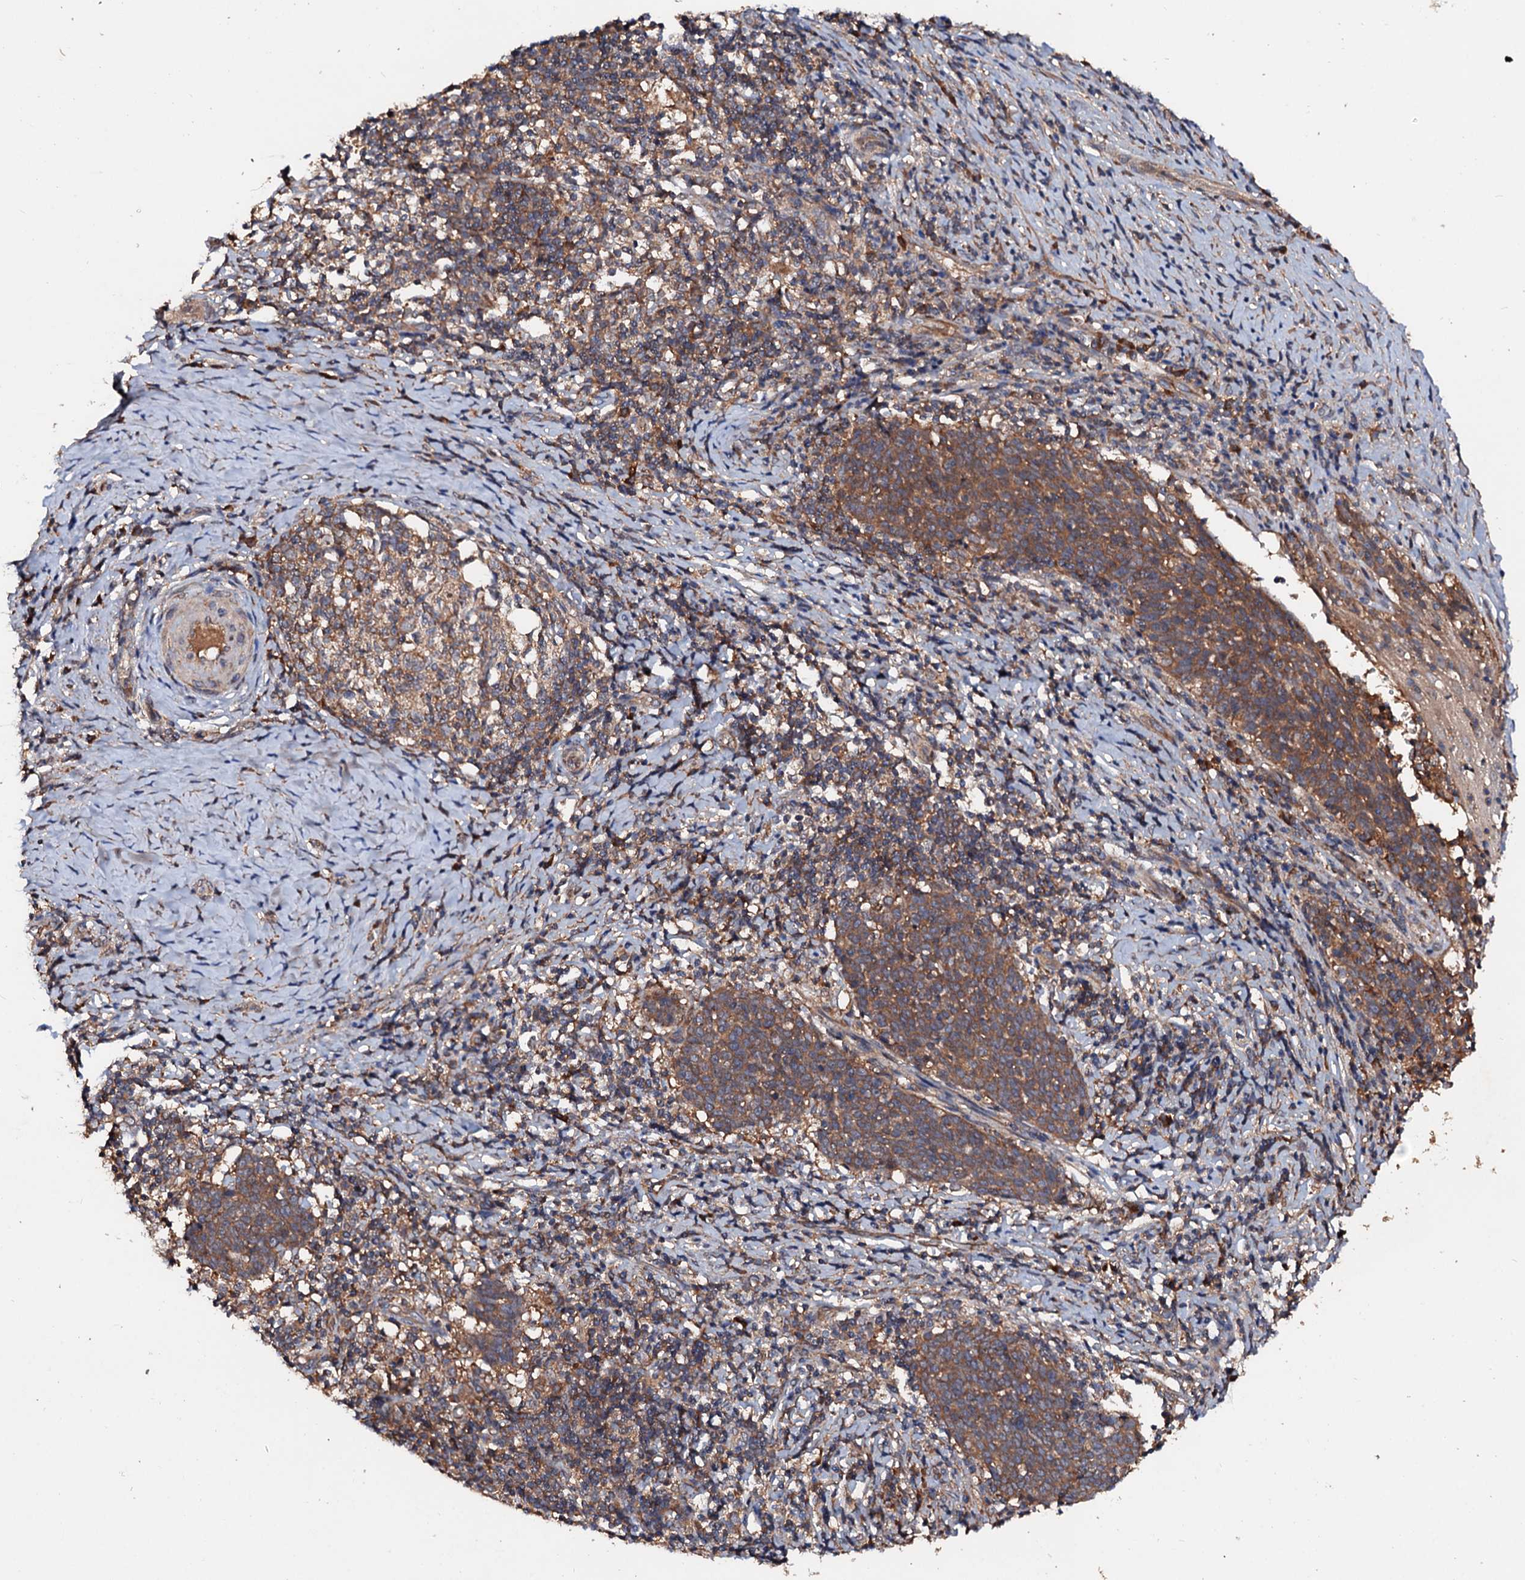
{"staining": {"intensity": "moderate", "quantity": ">75%", "location": "cytoplasmic/membranous"}, "tissue": "cervical cancer", "cell_type": "Tumor cells", "image_type": "cancer", "snomed": [{"axis": "morphology", "description": "Normal tissue, NOS"}, {"axis": "morphology", "description": "Squamous cell carcinoma, NOS"}, {"axis": "topography", "description": "Cervix"}], "caption": "Brown immunohistochemical staining in squamous cell carcinoma (cervical) exhibits moderate cytoplasmic/membranous staining in about >75% of tumor cells.", "gene": "EXTL1", "patient": {"sex": "female", "age": 39}}